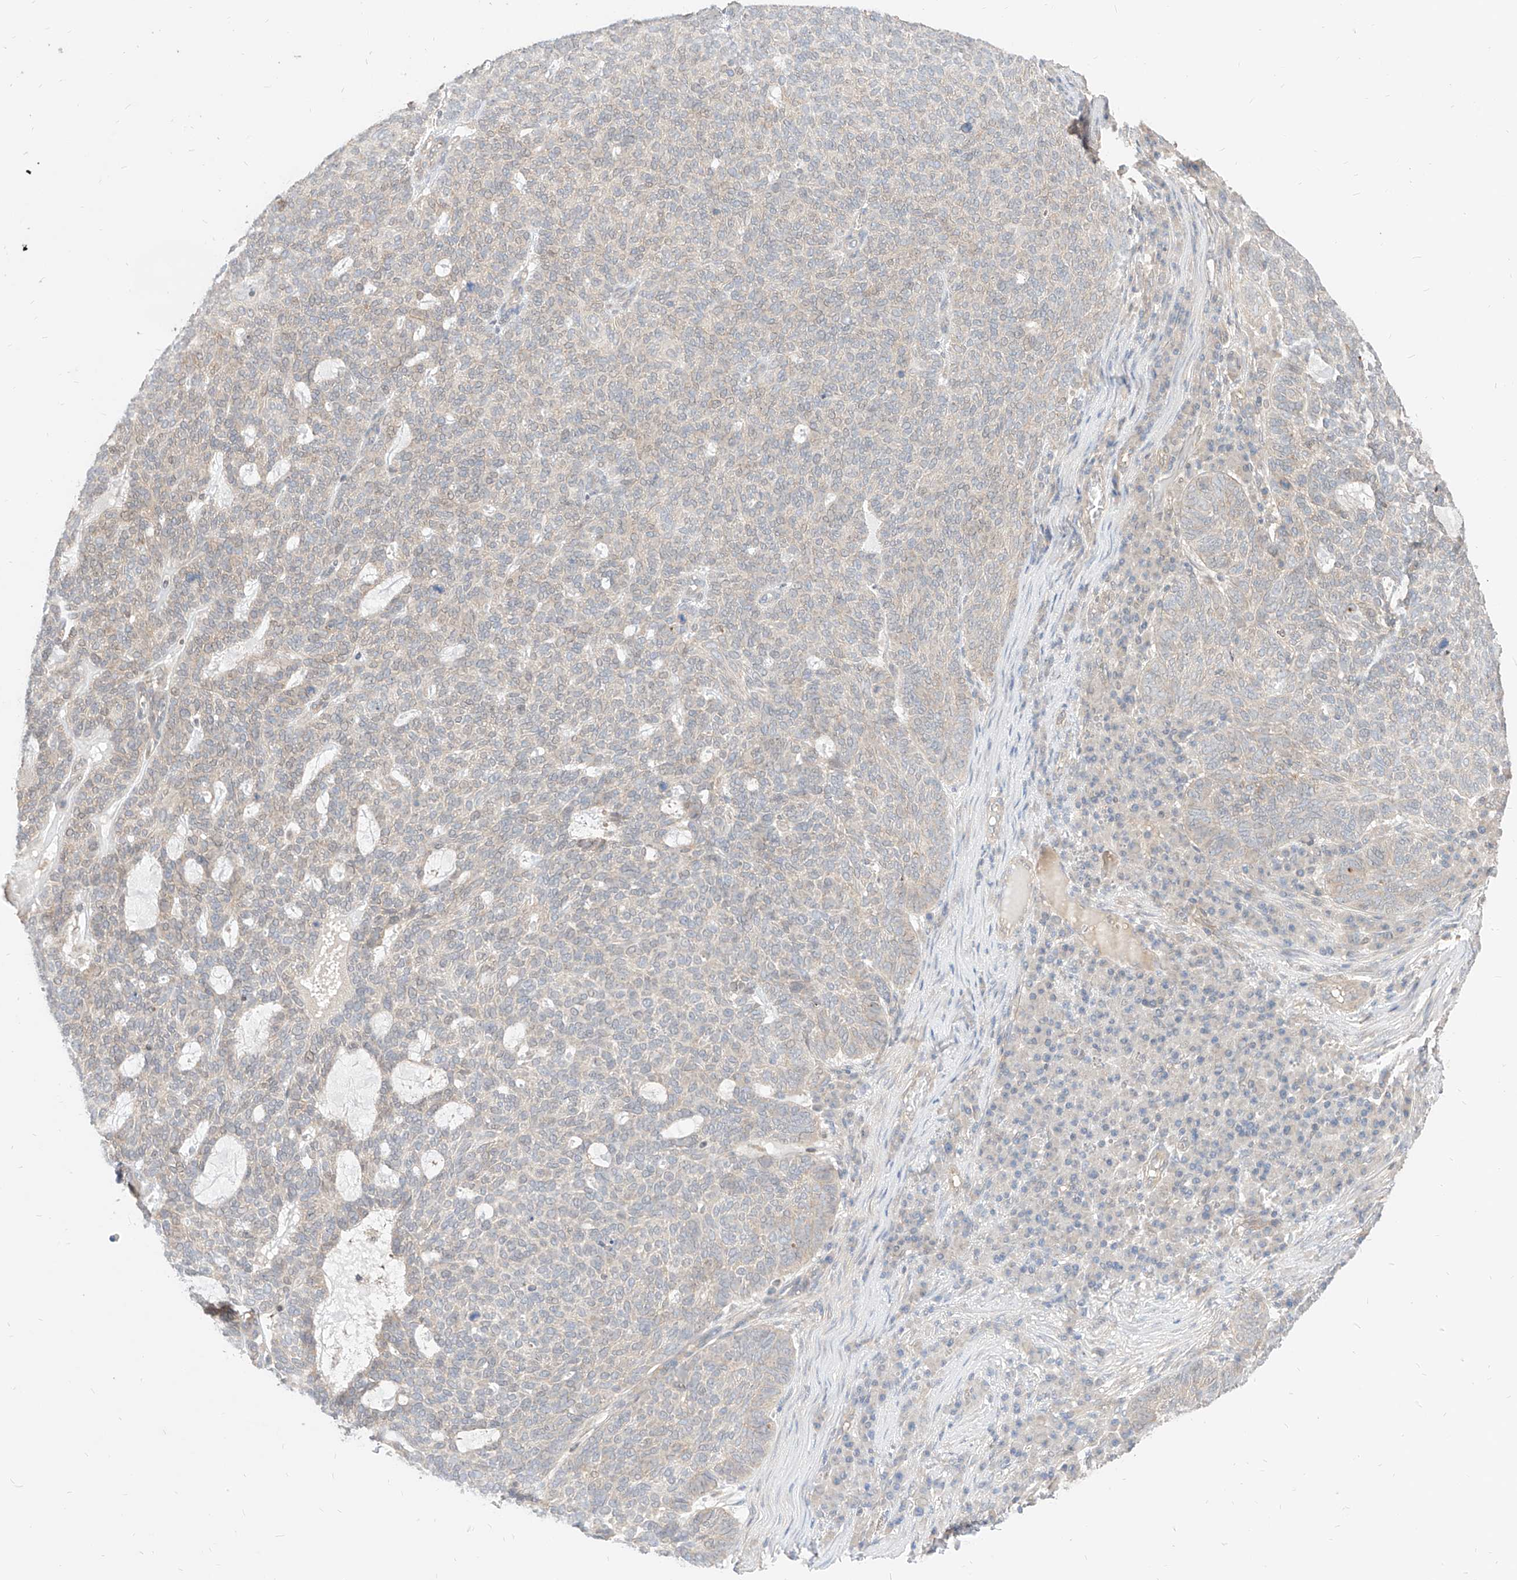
{"staining": {"intensity": "negative", "quantity": "none", "location": "none"}, "tissue": "skin cancer", "cell_type": "Tumor cells", "image_type": "cancer", "snomed": [{"axis": "morphology", "description": "Squamous cell carcinoma, NOS"}, {"axis": "topography", "description": "Skin"}], "caption": "Immunohistochemistry (IHC) photomicrograph of neoplastic tissue: human skin cancer (squamous cell carcinoma) stained with DAB reveals no significant protein staining in tumor cells.", "gene": "TSNAX", "patient": {"sex": "female", "age": 90}}